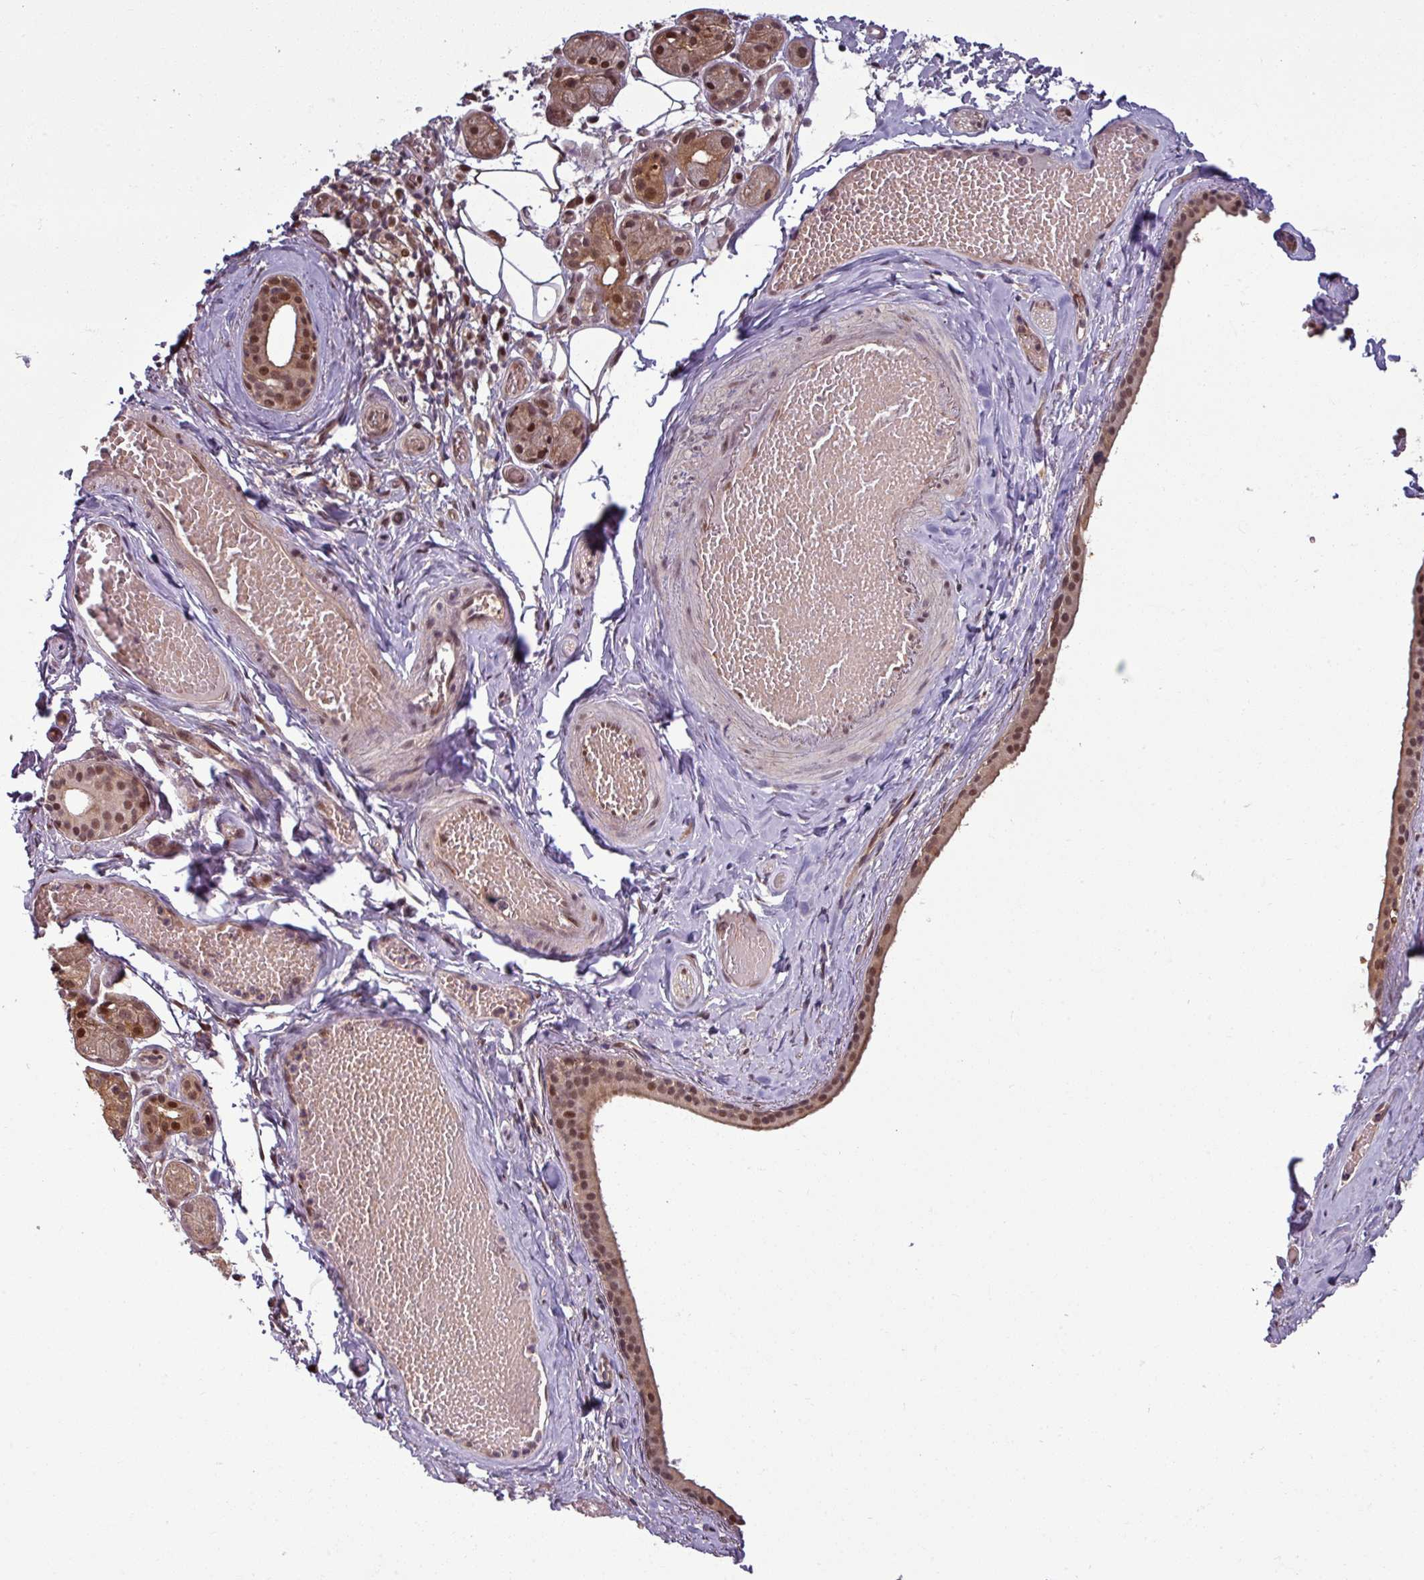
{"staining": {"intensity": "moderate", "quantity": "25%-75%", "location": "cytoplasmic/membranous,nuclear"}, "tissue": "salivary gland", "cell_type": "Glandular cells", "image_type": "normal", "snomed": [{"axis": "morphology", "description": "Normal tissue, NOS"}, {"axis": "topography", "description": "Salivary gland"}], "caption": "Glandular cells demonstrate moderate cytoplasmic/membranous,nuclear expression in approximately 25%-75% of cells in benign salivary gland.", "gene": "KCTD11", "patient": {"sex": "male", "age": 82}}